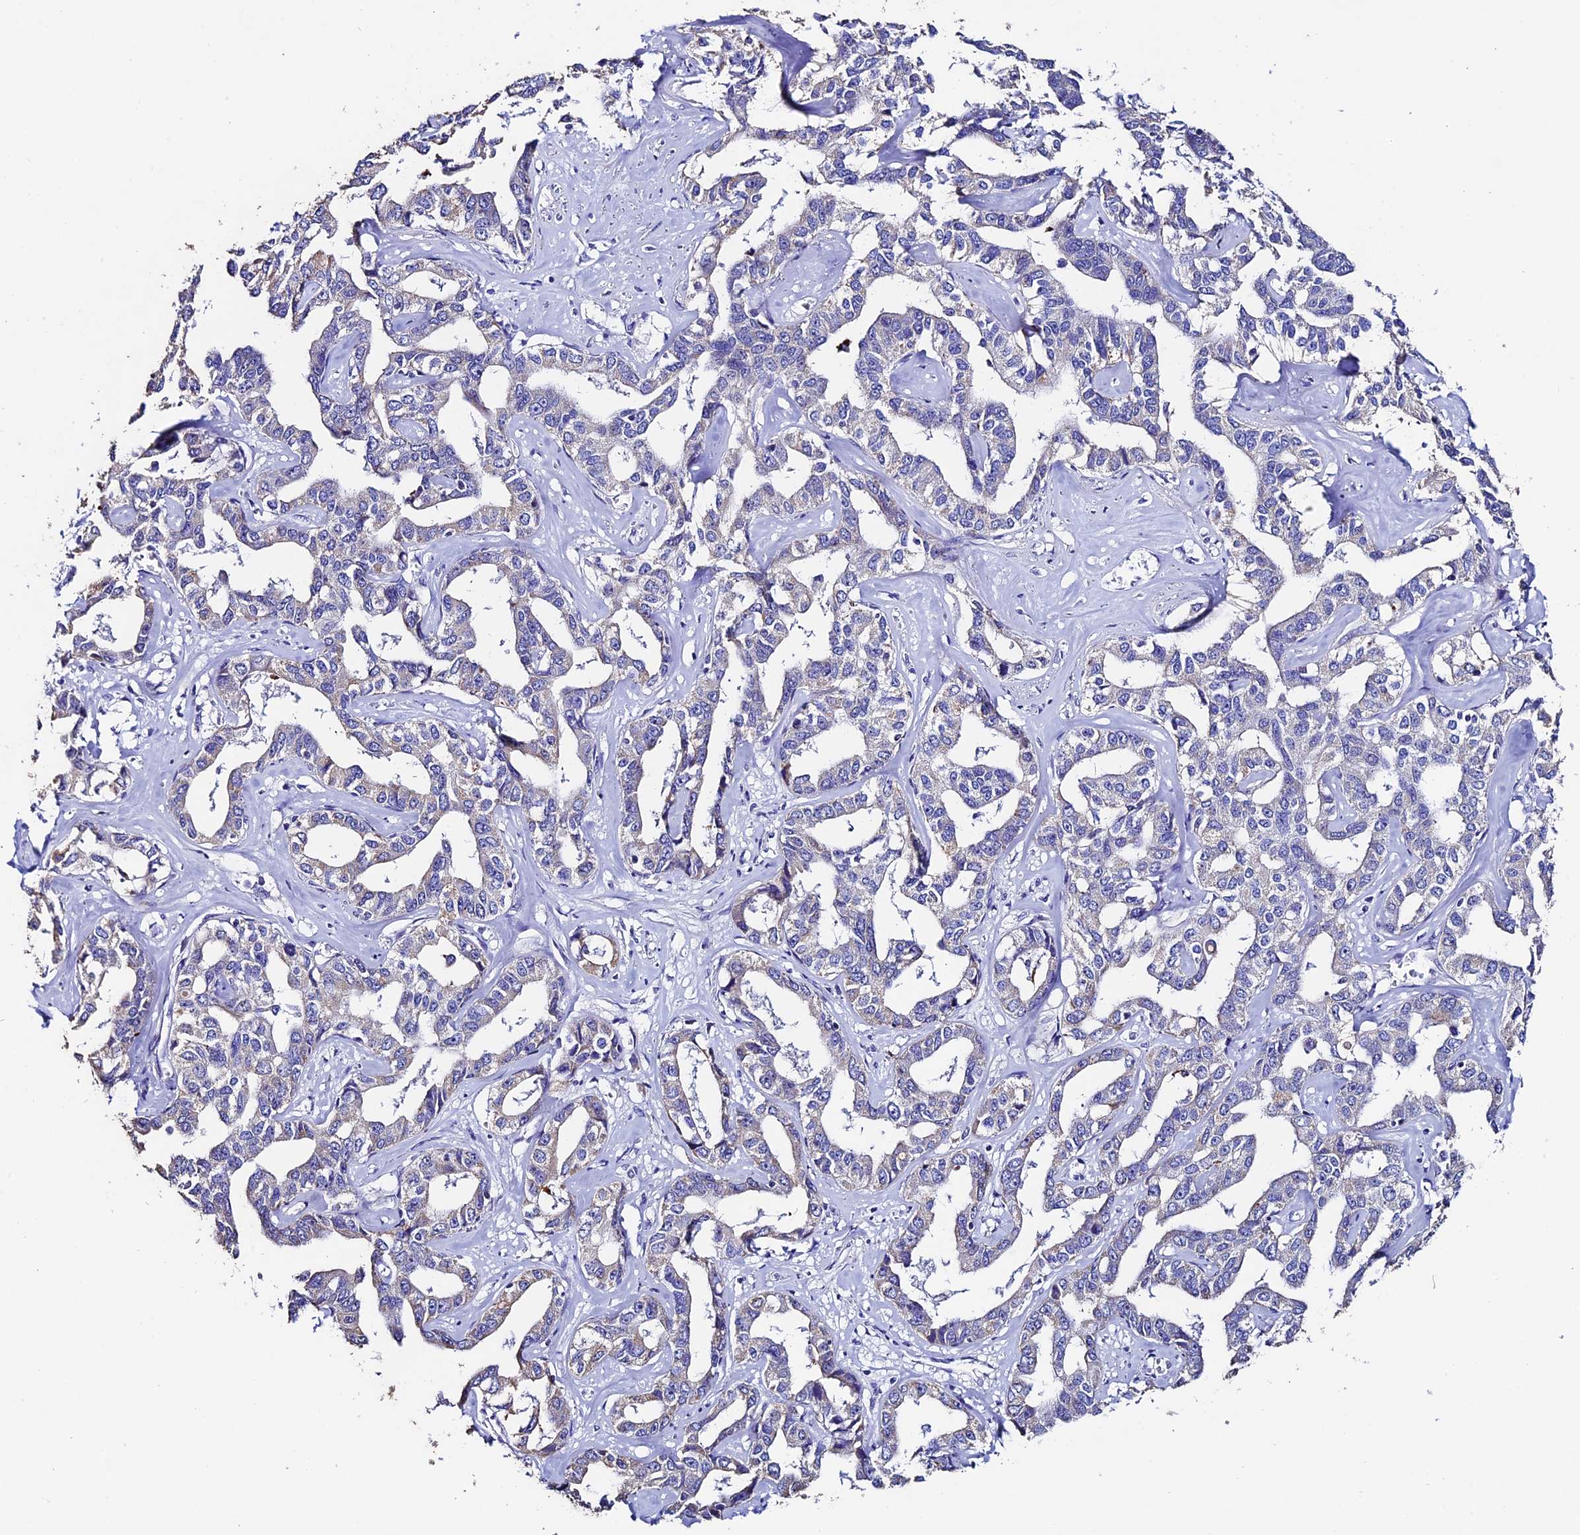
{"staining": {"intensity": "weak", "quantity": "<25%", "location": "cytoplasmic/membranous"}, "tissue": "liver cancer", "cell_type": "Tumor cells", "image_type": "cancer", "snomed": [{"axis": "morphology", "description": "Cholangiocarcinoma"}, {"axis": "topography", "description": "Liver"}], "caption": "DAB immunohistochemical staining of human cholangiocarcinoma (liver) reveals no significant positivity in tumor cells.", "gene": "FBXW9", "patient": {"sex": "male", "age": 59}}